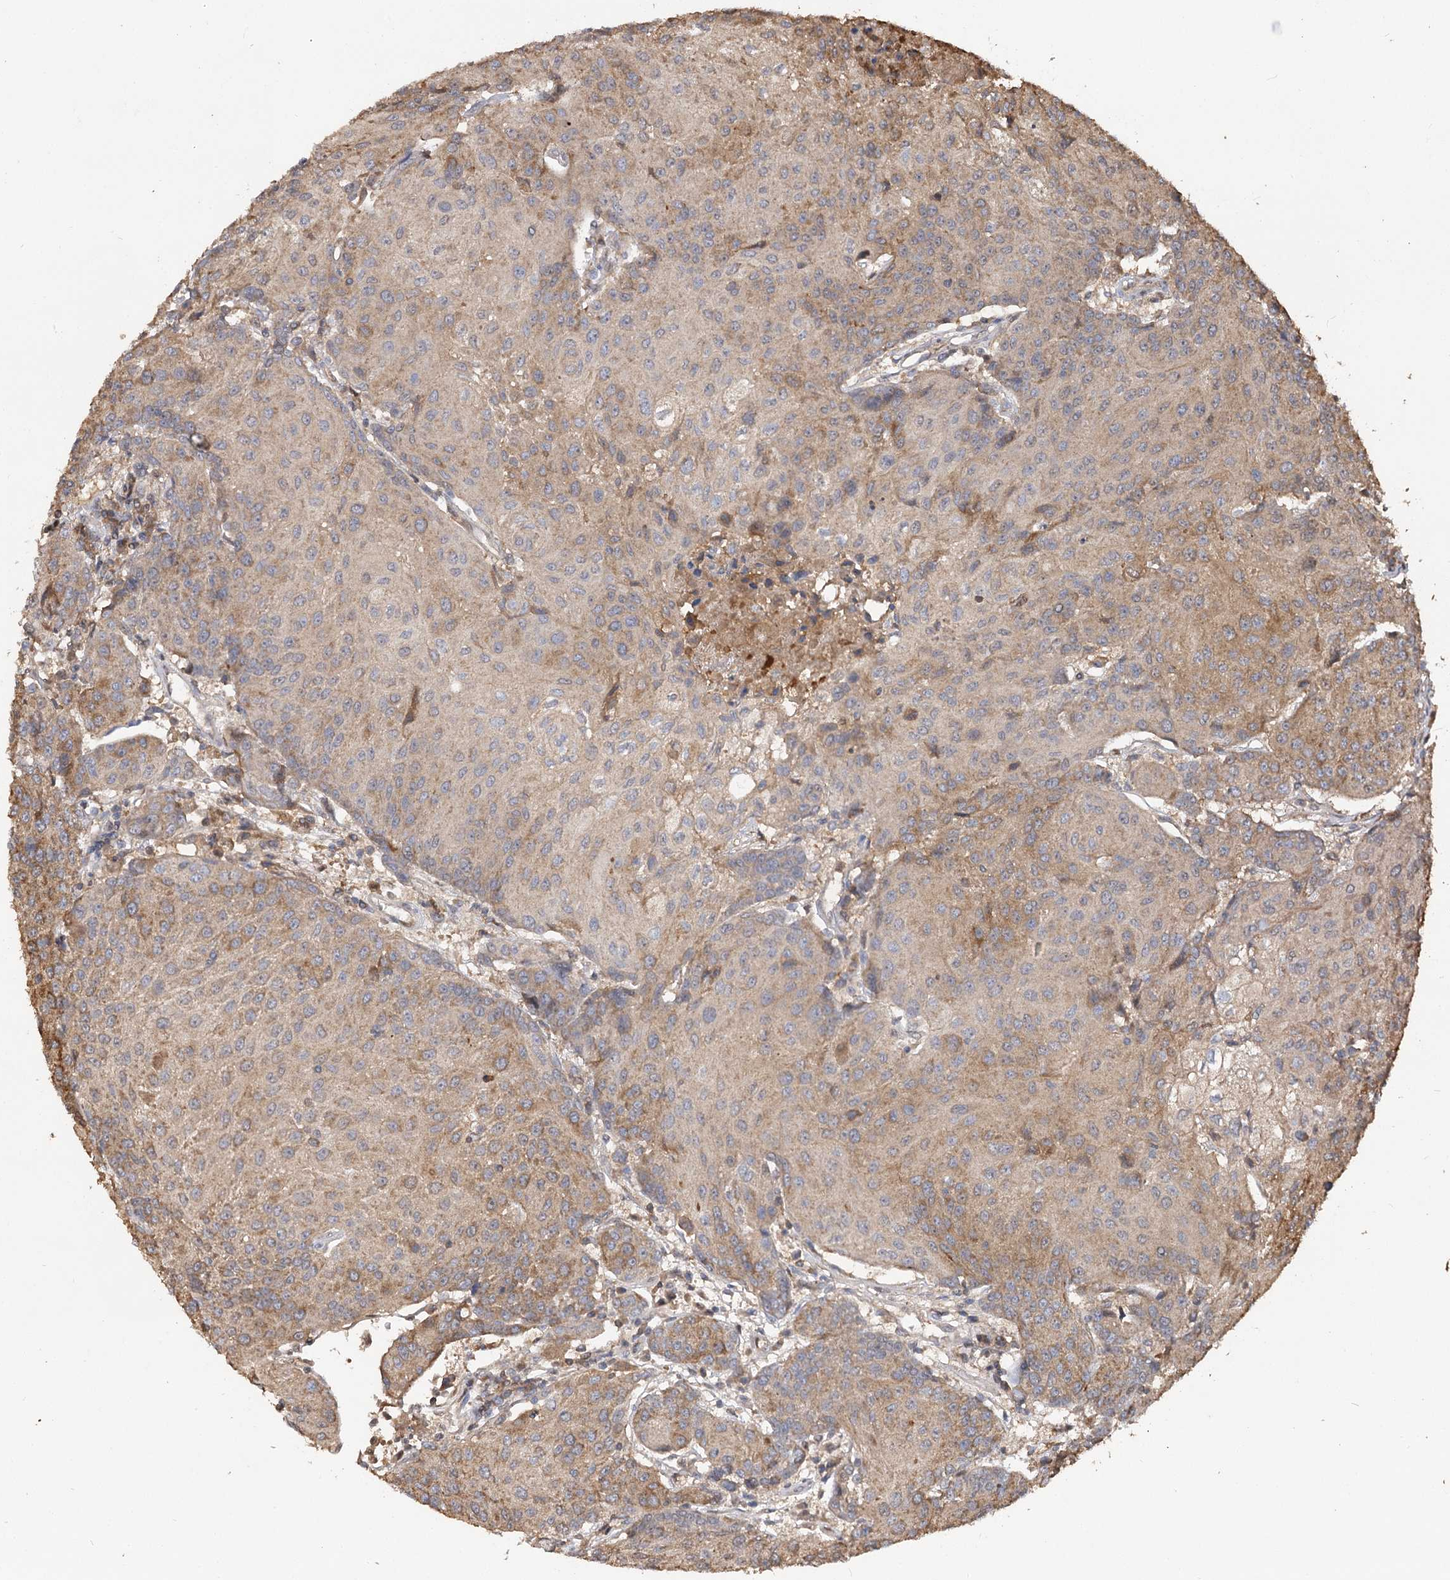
{"staining": {"intensity": "moderate", "quantity": ">75%", "location": "cytoplasmic/membranous"}, "tissue": "urothelial cancer", "cell_type": "Tumor cells", "image_type": "cancer", "snomed": [{"axis": "morphology", "description": "Urothelial carcinoma, High grade"}, {"axis": "topography", "description": "Urinary bladder"}], "caption": "Immunohistochemistry of high-grade urothelial carcinoma displays medium levels of moderate cytoplasmic/membranous positivity in about >75% of tumor cells.", "gene": "ARL13A", "patient": {"sex": "female", "age": 85}}